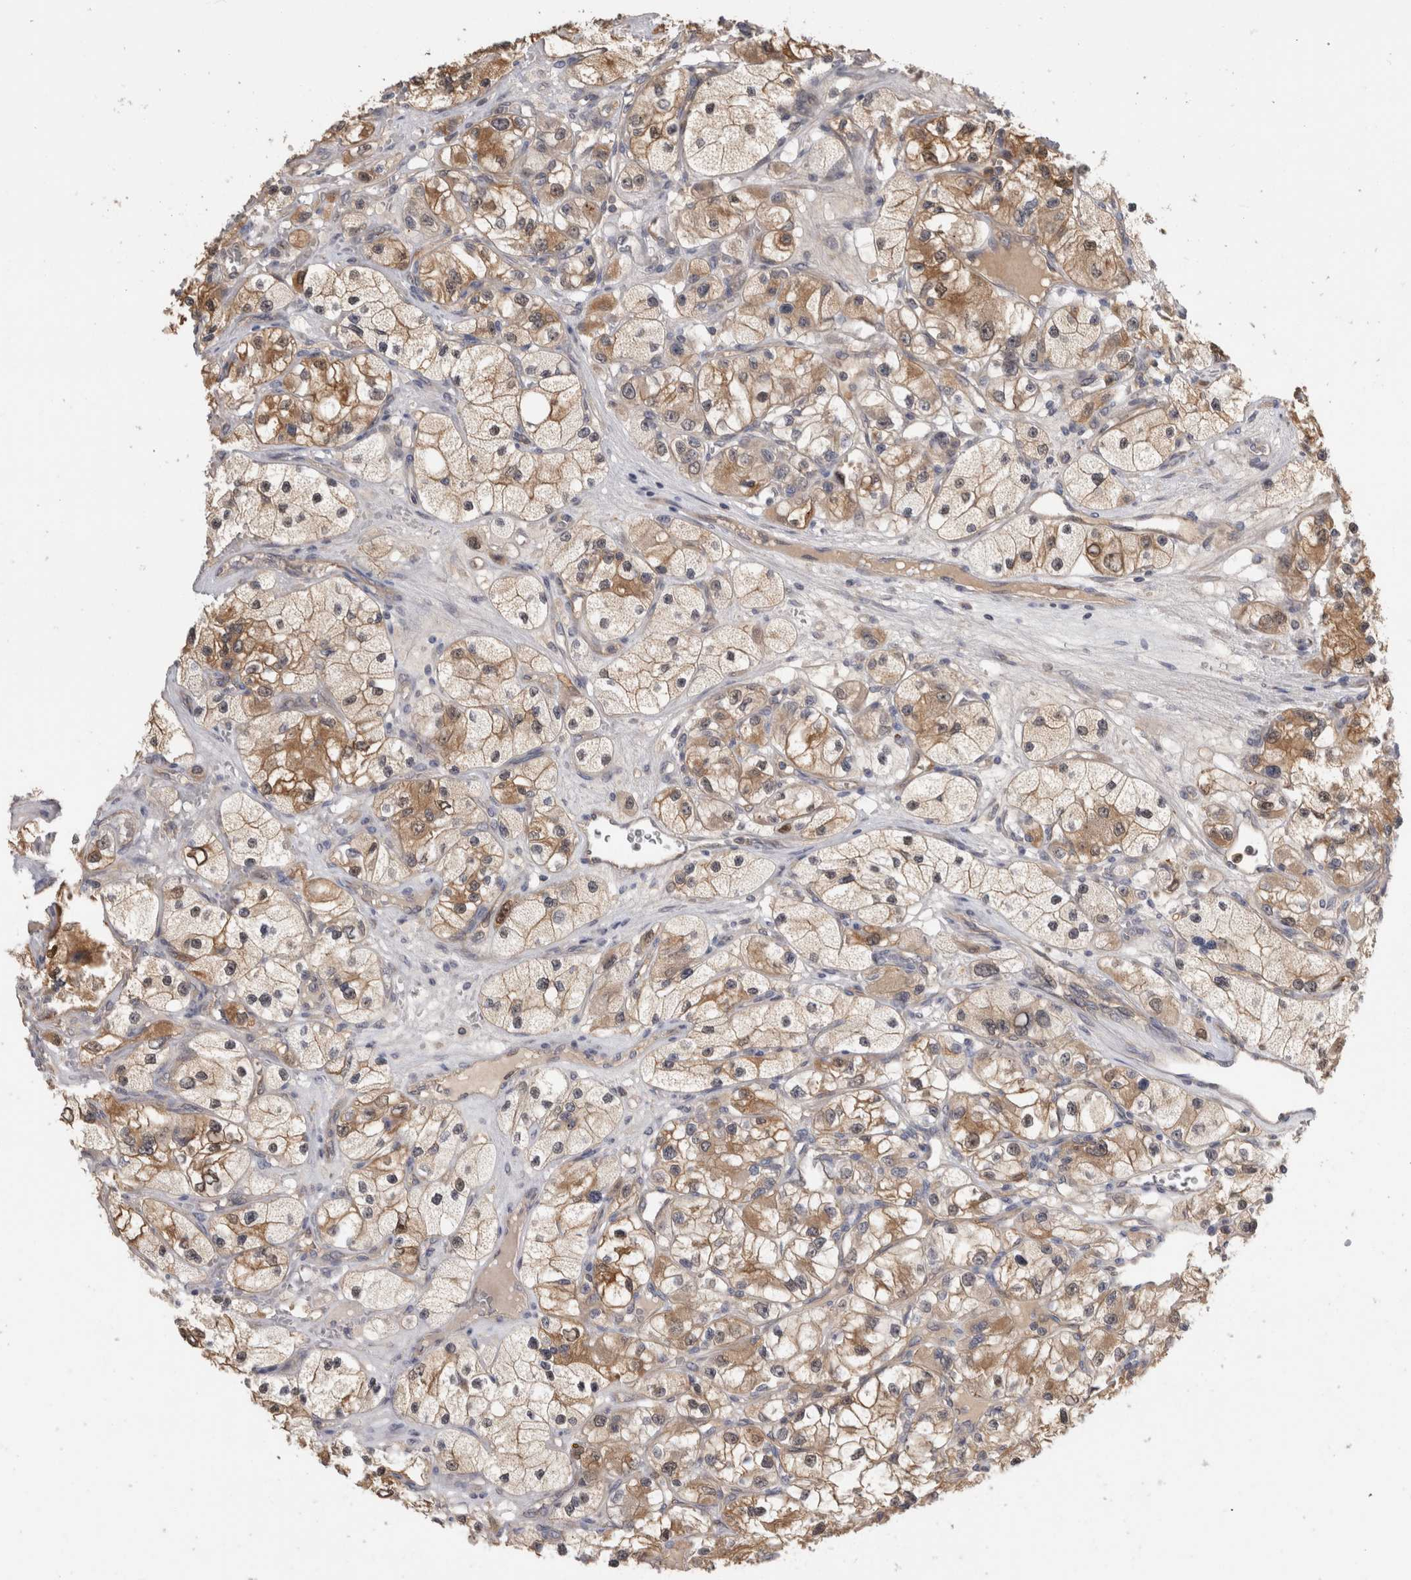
{"staining": {"intensity": "moderate", "quantity": "25%-75%", "location": "cytoplasmic/membranous"}, "tissue": "renal cancer", "cell_type": "Tumor cells", "image_type": "cancer", "snomed": [{"axis": "morphology", "description": "Adenocarcinoma, NOS"}, {"axis": "topography", "description": "Kidney"}], "caption": "Protein expression analysis of renal cancer displays moderate cytoplasmic/membranous staining in approximately 25%-75% of tumor cells.", "gene": "PGM1", "patient": {"sex": "female", "age": 57}}